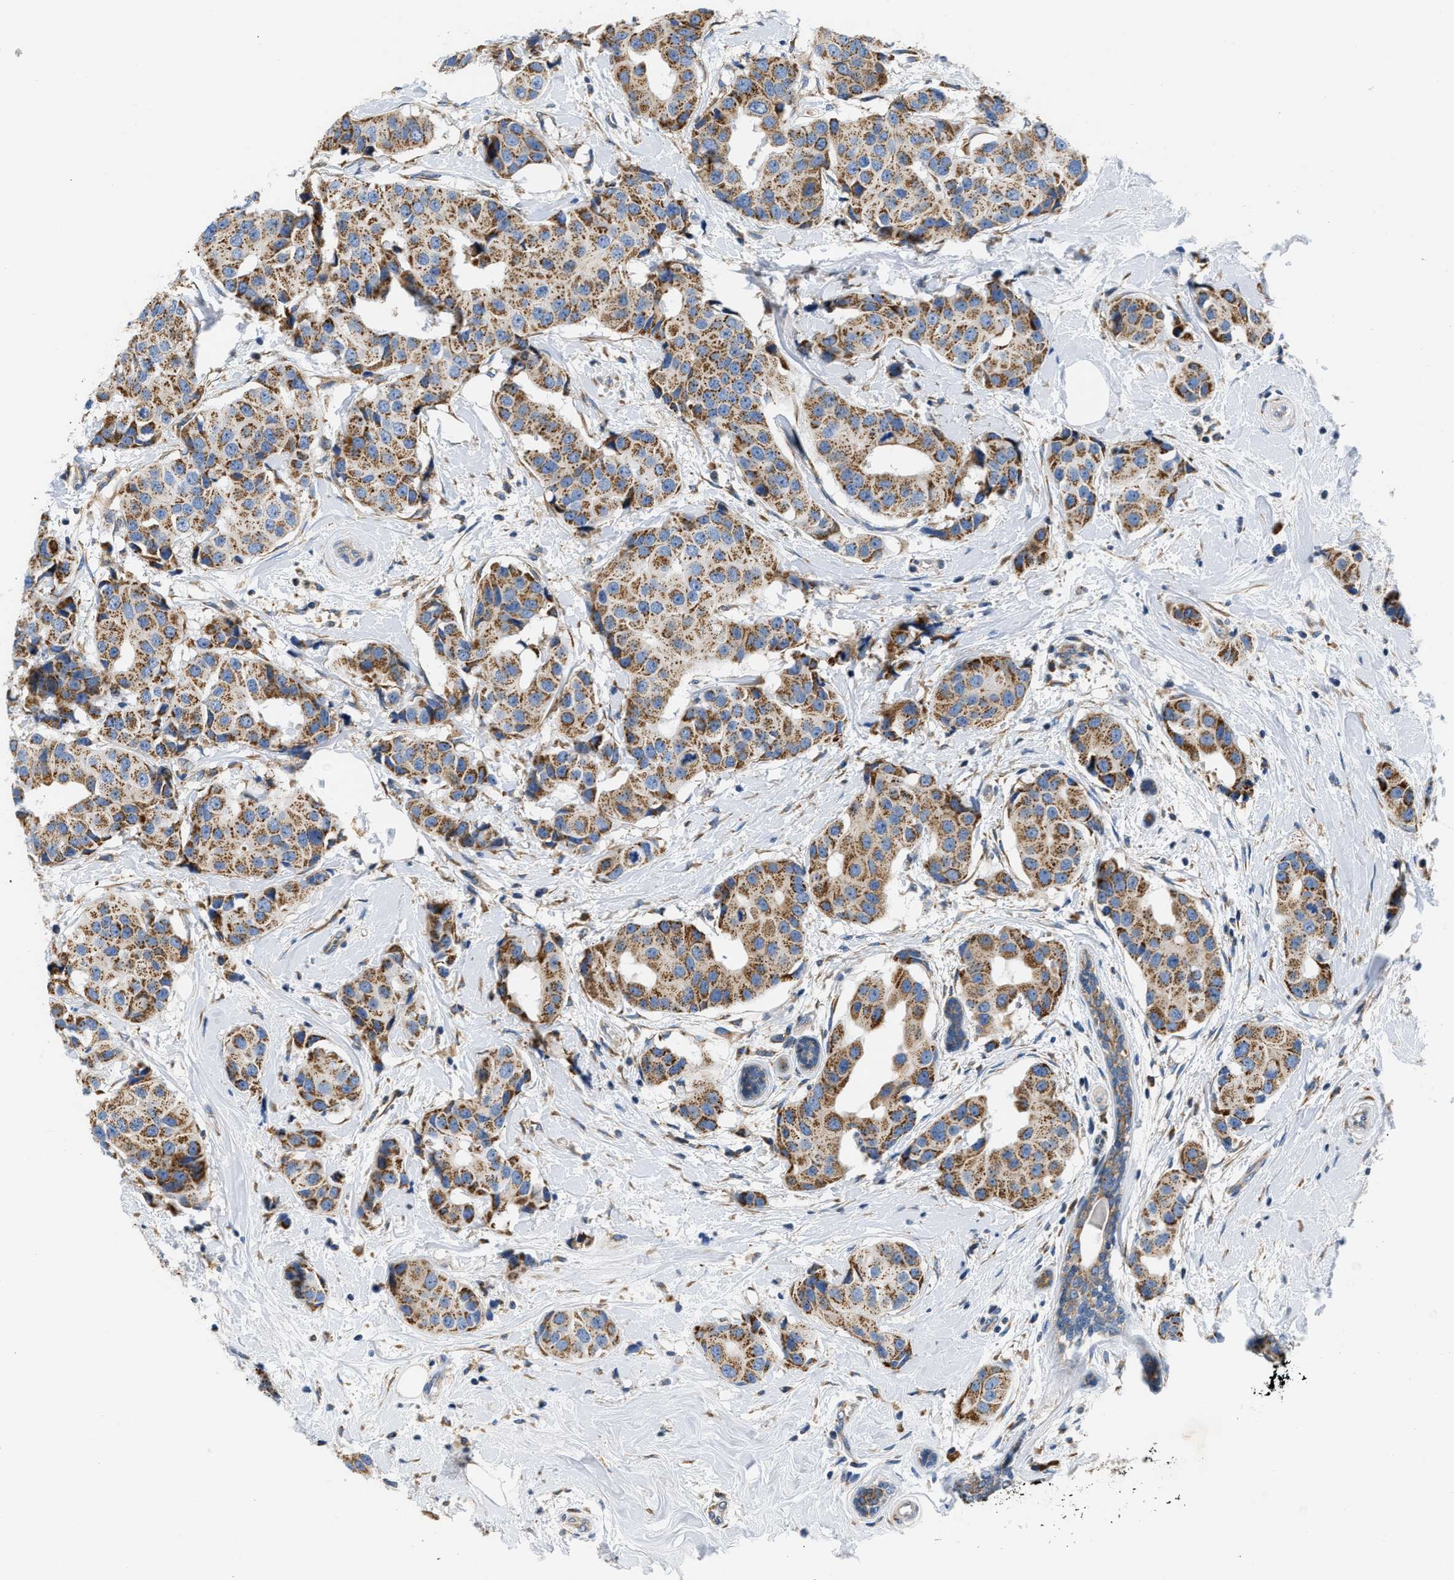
{"staining": {"intensity": "moderate", "quantity": ">75%", "location": "cytoplasmic/membranous"}, "tissue": "breast cancer", "cell_type": "Tumor cells", "image_type": "cancer", "snomed": [{"axis": "morphology", "description": "Normal tissue, NOS"}, {"axis": "morphology", "description": "Duct carcinoma"}, {"axis": "topography", "description": "Breast"}], "caption": "Approximately >75% of tumor cells in human intraductal carcinoma (breast) display moderate cytoplasmic/membranous protein positivity as visualized by brown immunohistochemical staining.", "gene": "HDHD3", "patient": {"sex": "female", "age": 39}}